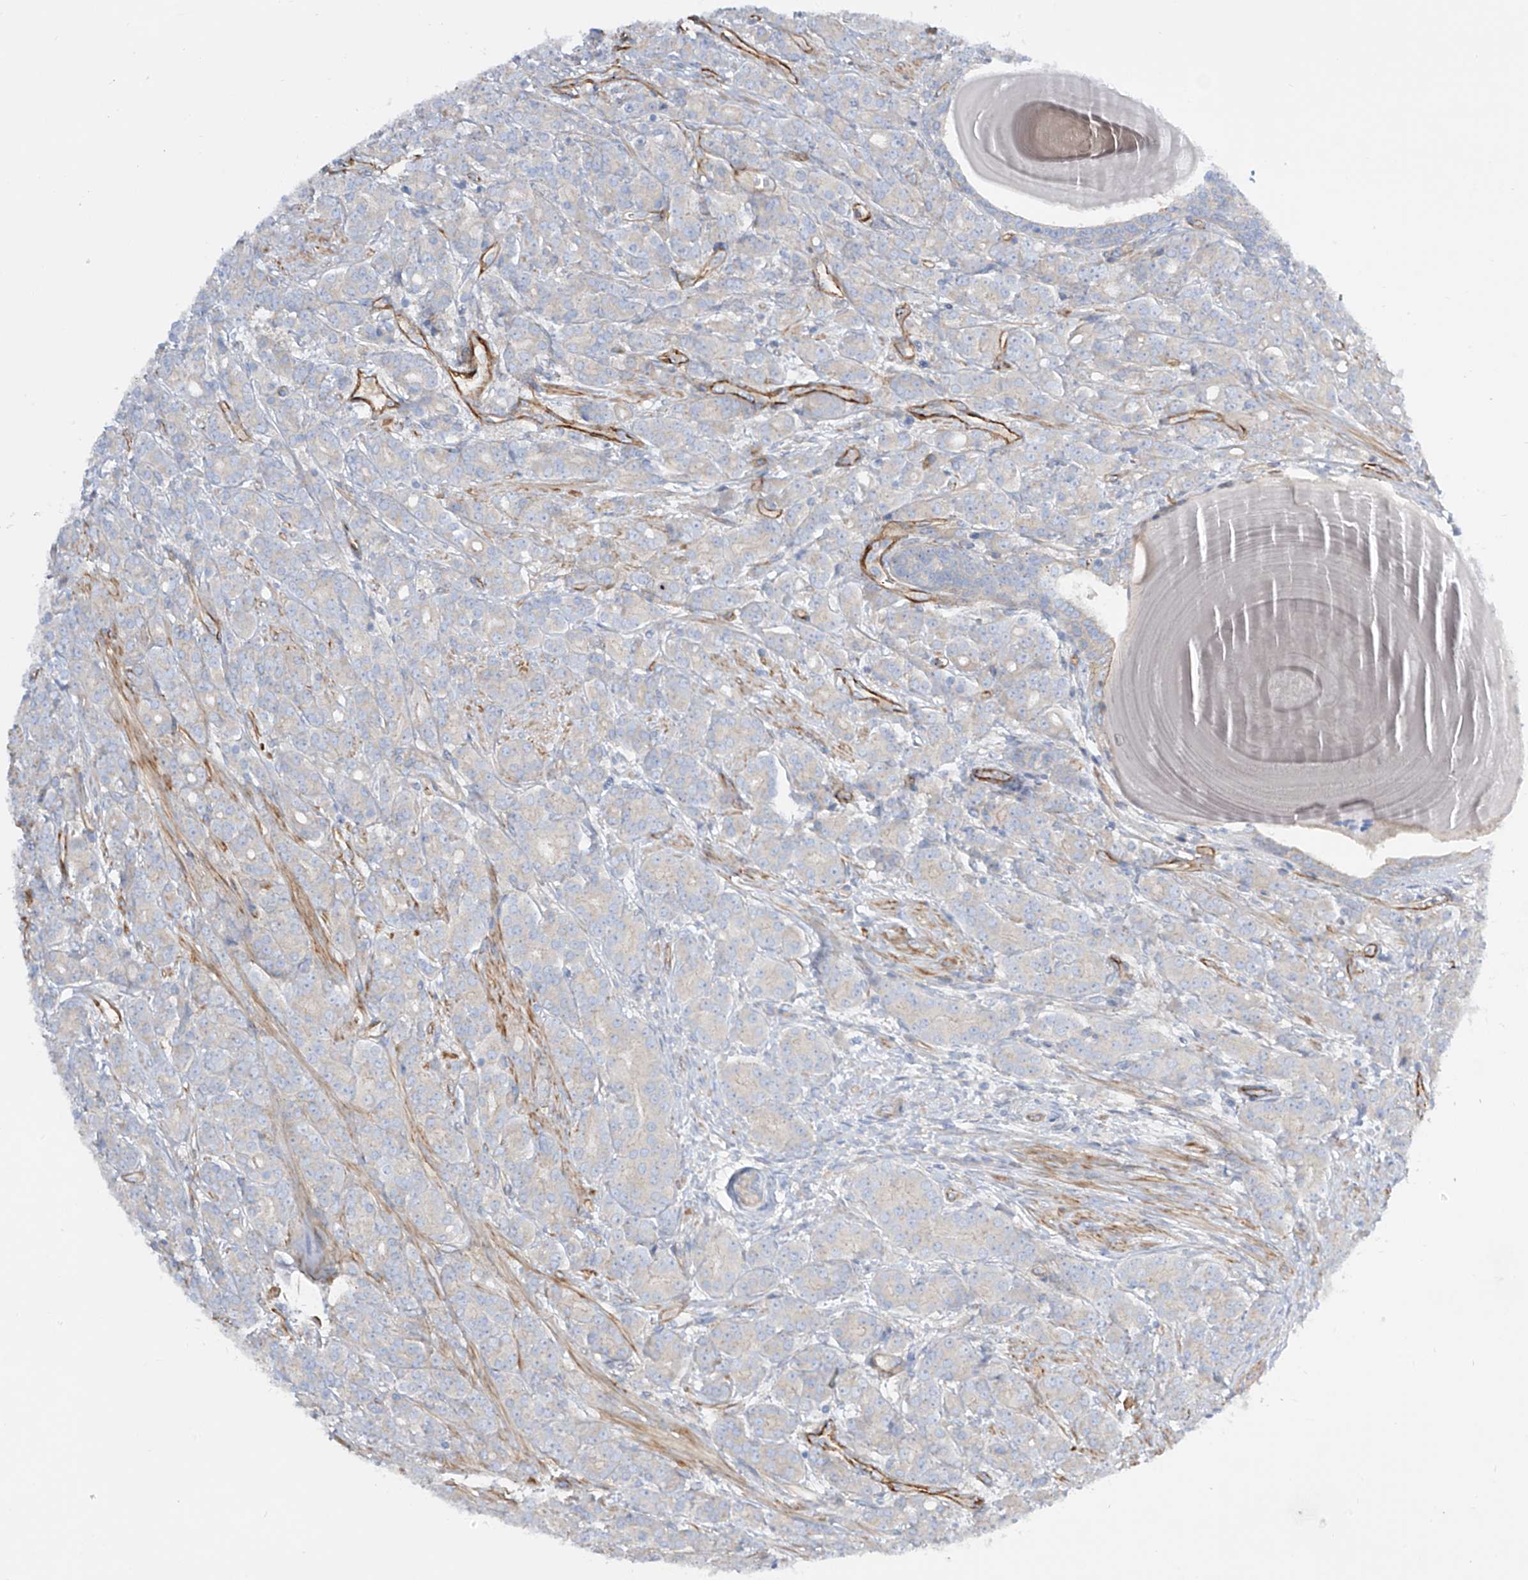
{"staining": {"intensity": "negative", "quantity": "none", "location": "none"}, "tissue": "prostate cancer", "cell_type": "Tumor cells", "image_type": "cancer", "snomed": [{"axis": "morphology", "description": "Adenocarcinoma, High grade"}, {"axis": "topography", "description": "Prostate"}], "caption": "An image of human prostate cancer (adenocarcinoma (high-grade)) is negative for staining in tumor cells. (Stains: DAB immunohistochemistry (IHC) with hematoxylin counter stain, Microscopy: brightfield microscopy at high magnification).", "gene": "LCA5", "patient": {"sex": "male", "age": 62}}